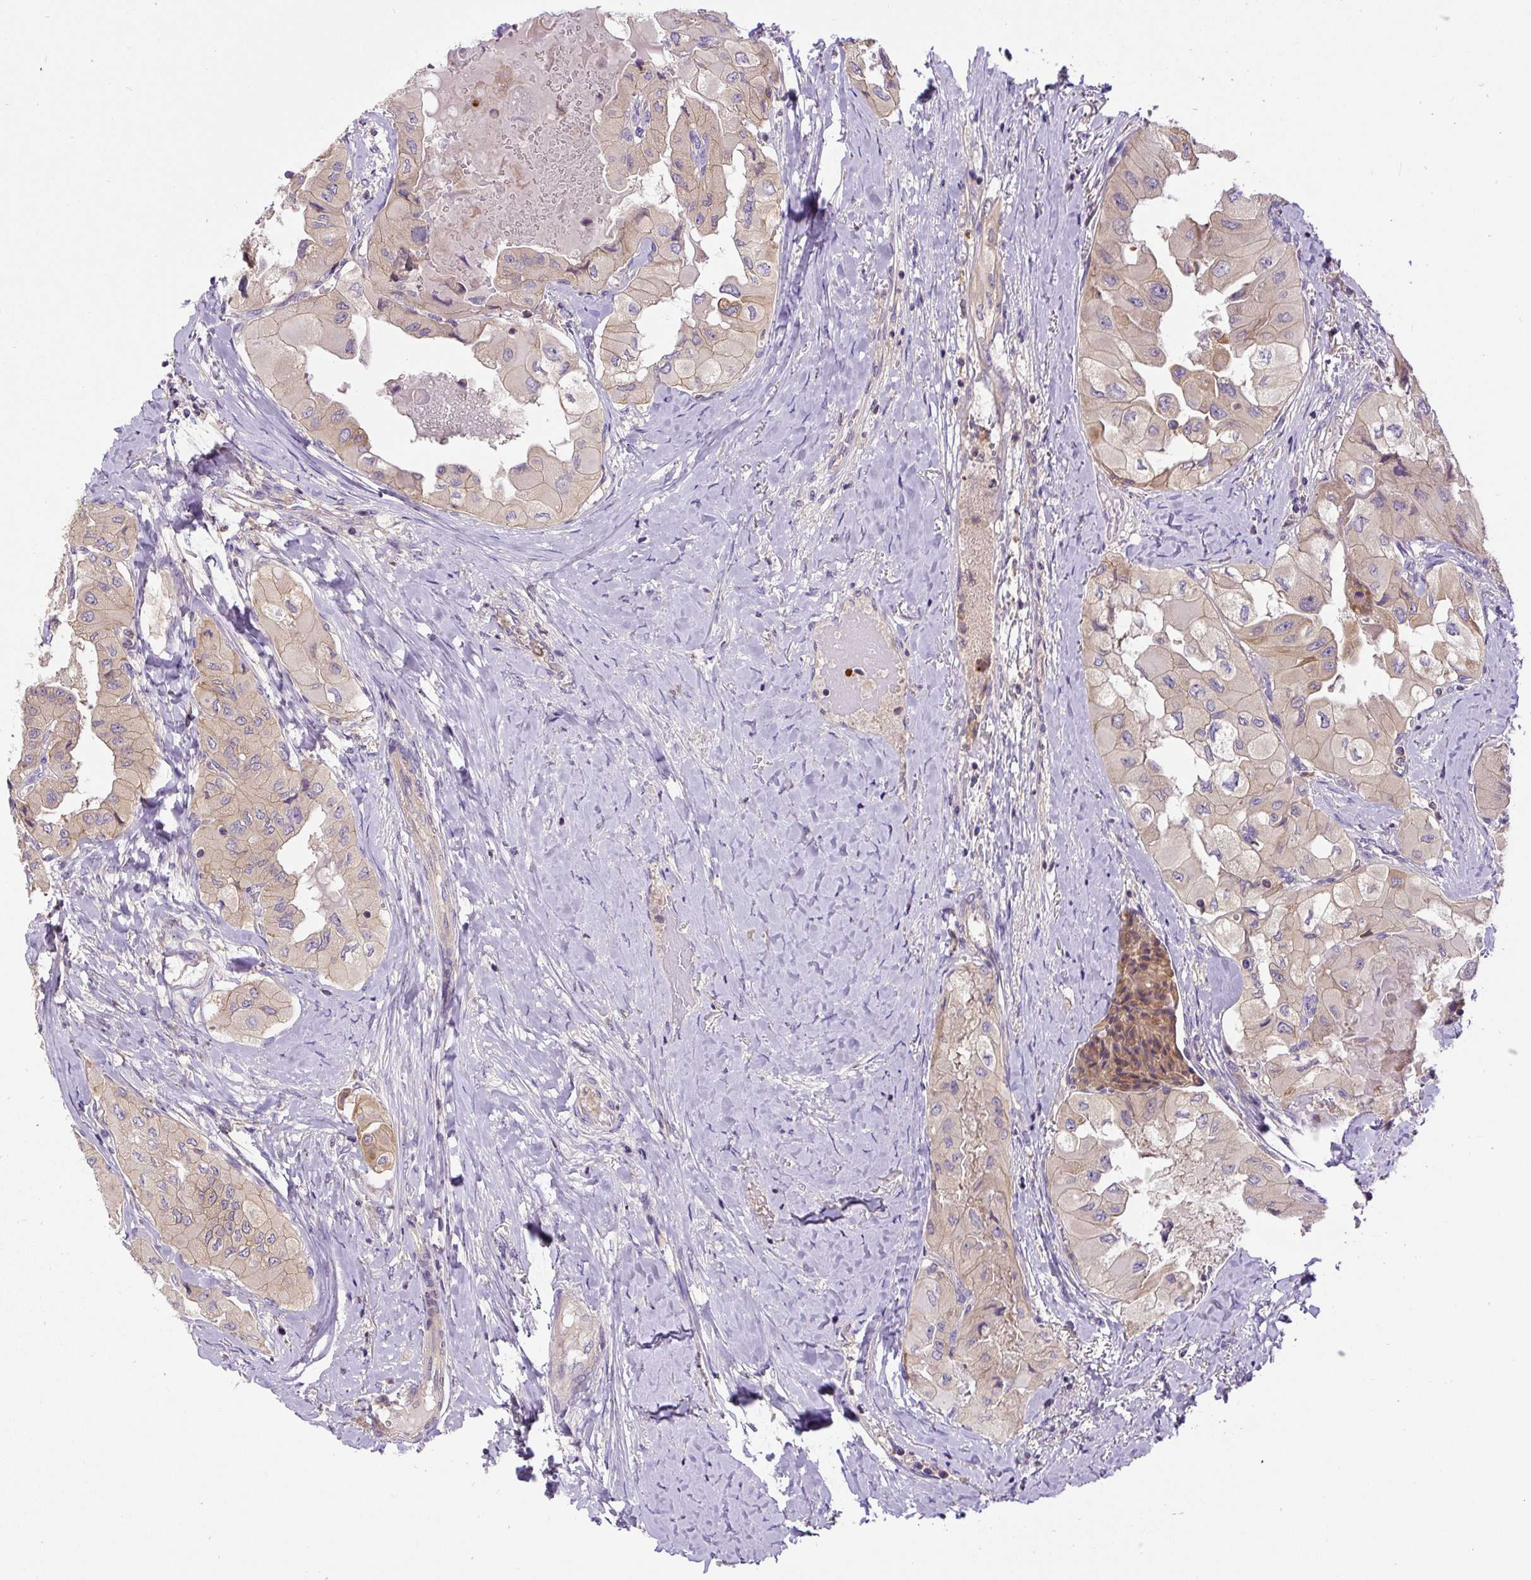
{"staining": {"intensity": "weak", "quantity": "<25%", "location": "cytoplasmic/membranous"}, "tissue": "thyroid cancer", "cell_type": "Tumor cells", "image_type": "cancer", "snomed": [{"axis": "morphology", "description": "Normal tissue, NOS"}, {"axis": "morphology", "description": "Papillary adenocarcinoma, NOS"}, {"axis": "topography", "description": "Thyroid gland"}], "caption": "High power microscopy micrograph of an immunohistochemistry (IHC) micrograph of thyroid cancer, revealing no significant positivity in tumor cells.", "gene": "CCDC28A", "patient": {"sex": "female", "age": 59}}